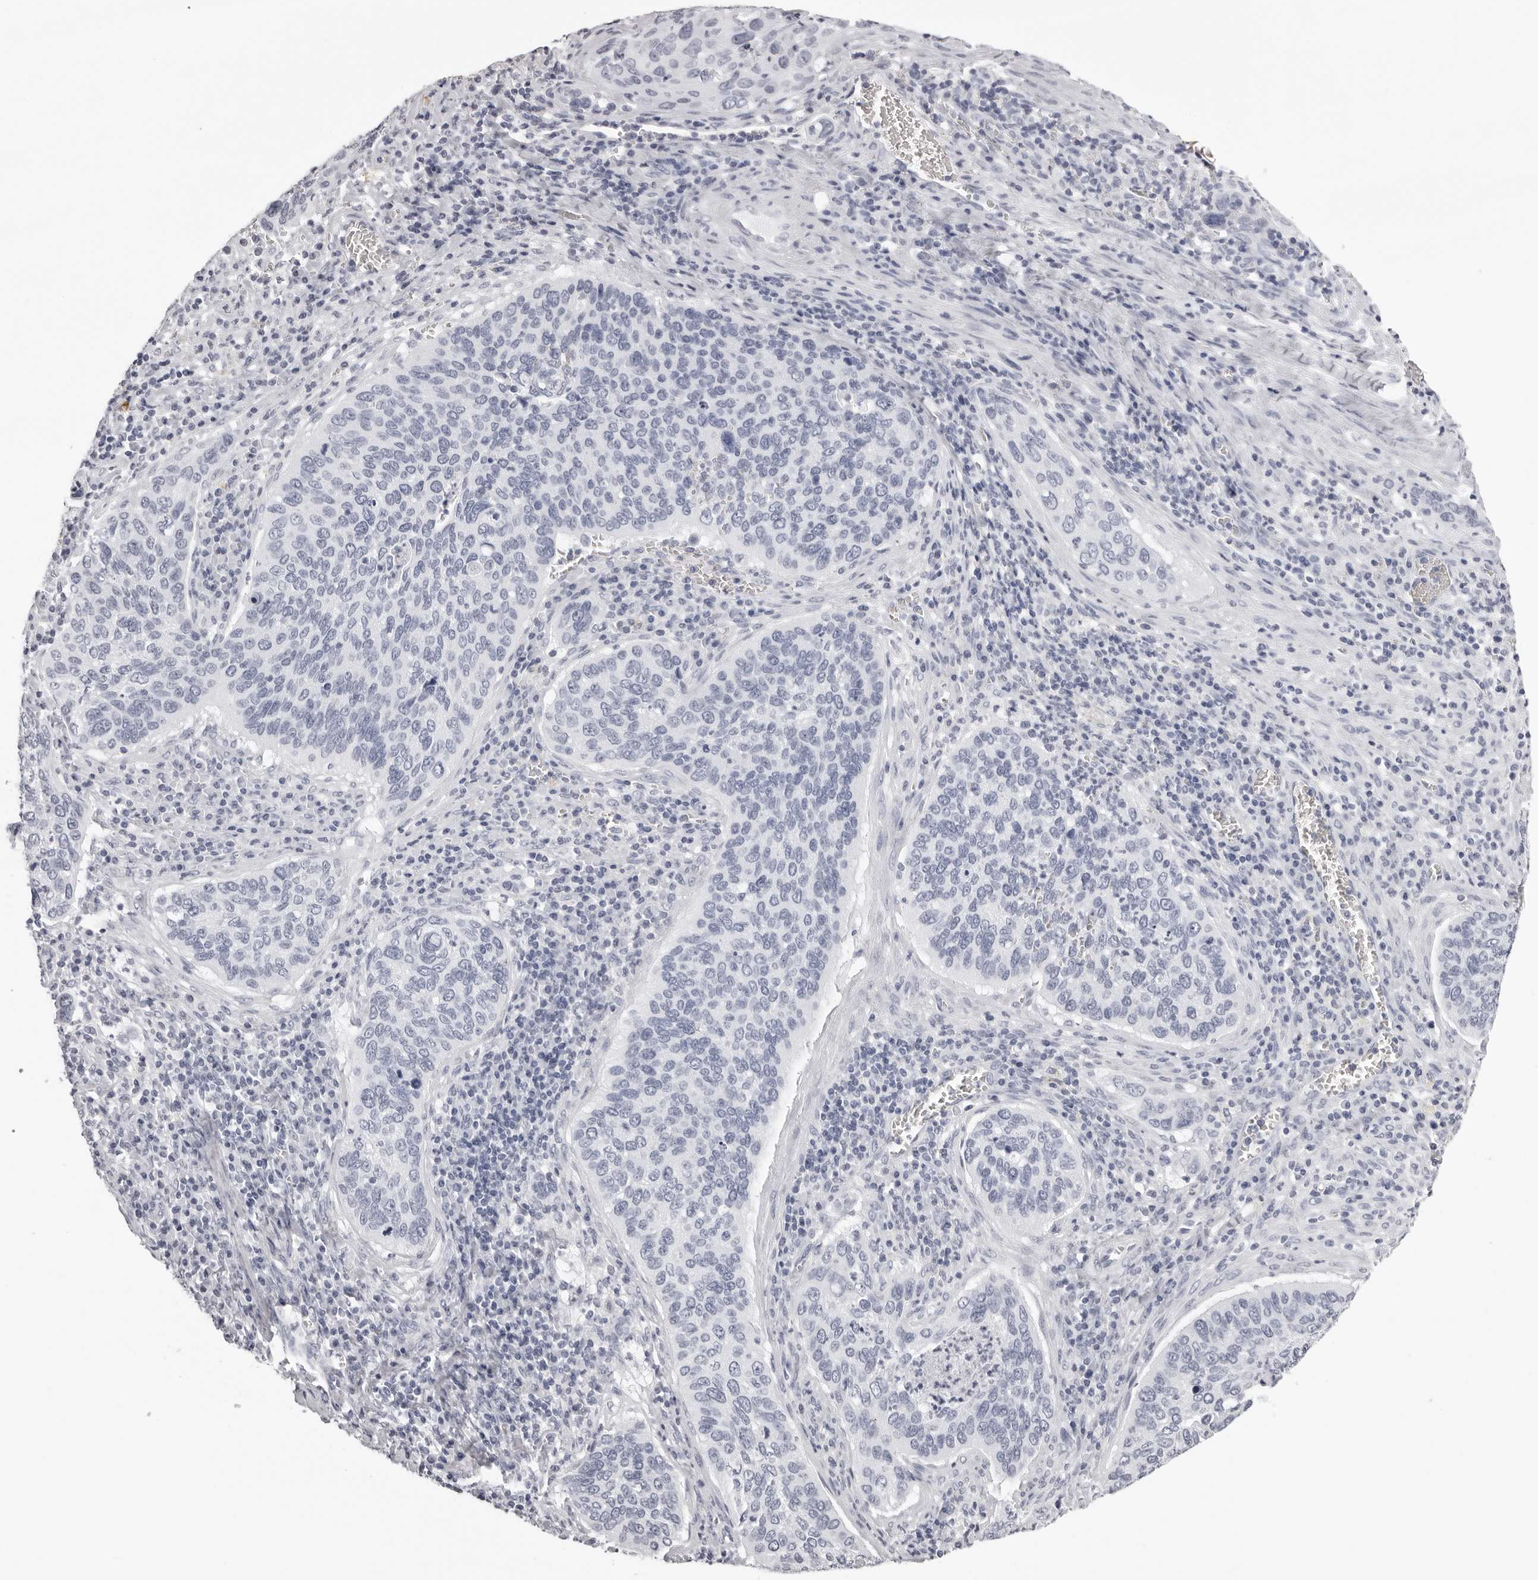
{"staining": {"intensity": "negative", "quantity": "none", "location": "none"}, "tissue": "cervical cancer", "cell_type": "Tumor cells", "image_type": "cancer", "snomed": [{"axis": "morphology", "description": "Squamous cell carcinoma, NOS"}, {"axis": "topography", "description": "Cervix"}], "caption": "Histopathology image shows no protein expression in tumor cells of squamous cell carcinoma (cervical) tissue. The staining was performed using DAB (3,3'-diaminobenzidine) to visualize the protein expression in brown, while the nuclei were stained in blue with hematoxylin (Magnification: 20x).", "gene": "CST1", "patient": {"sex": "female", "age": 53}}